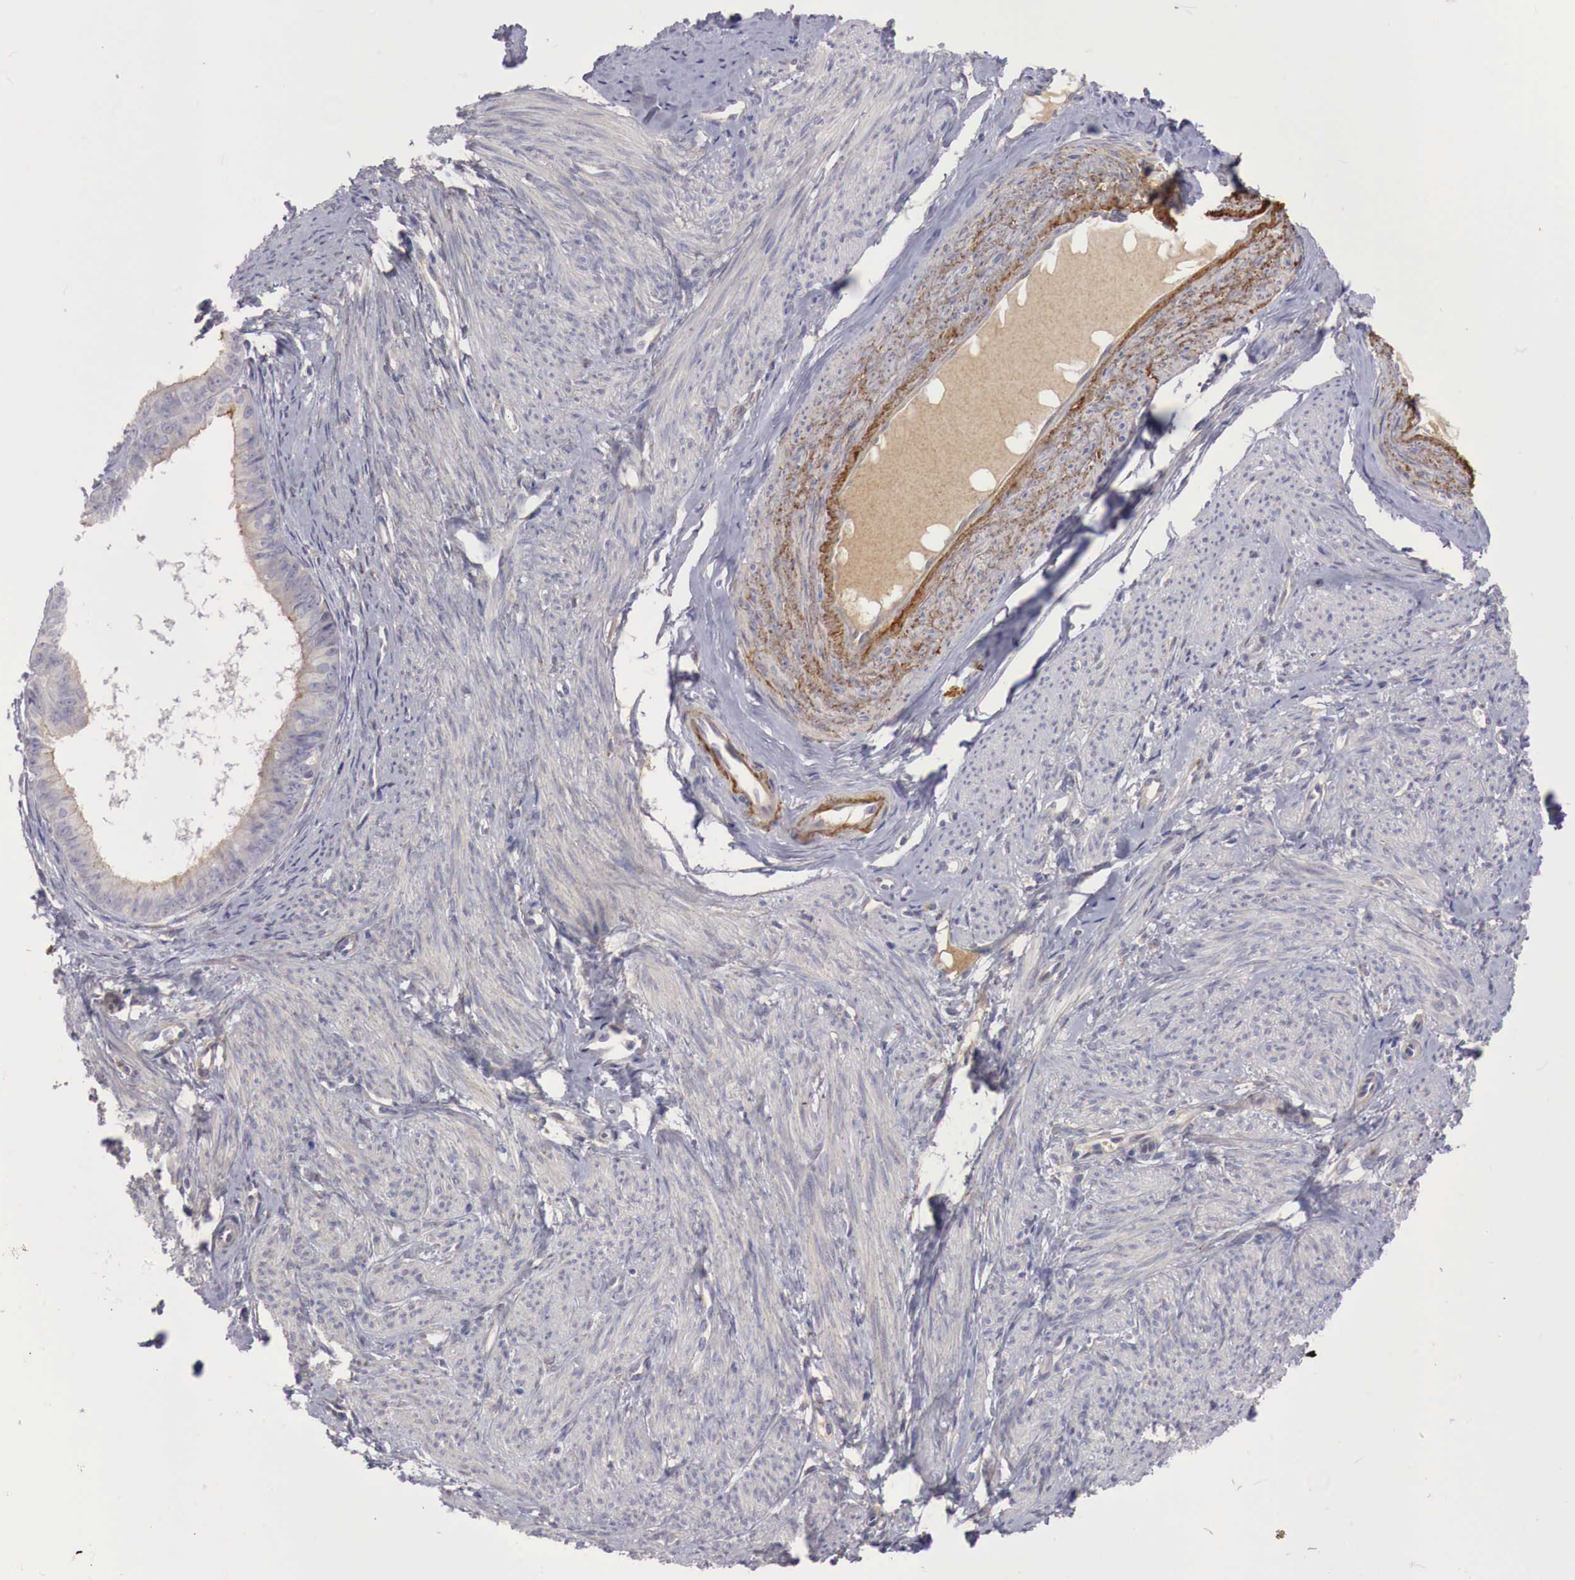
{"staining": {"intensity": "negative", "quantity": "none", "location": "none"}, "tissue": "endometrial cancer", "cell_type": "Tumor cells", "image_type": "cancer", "snomed": [{"axis": "morphology", "description": "Adenocarcinoma, NOS"}, {"axis": "topography", "description": "Endometrium"}], "caption": "IHC micrograph of adenocarcinoma (endometrial) stained for a protein (brown), which demonstrates no expression in tumor cells.", "gene": "KLHDC7B", "patient": {"sex": "female", "age": 76}}